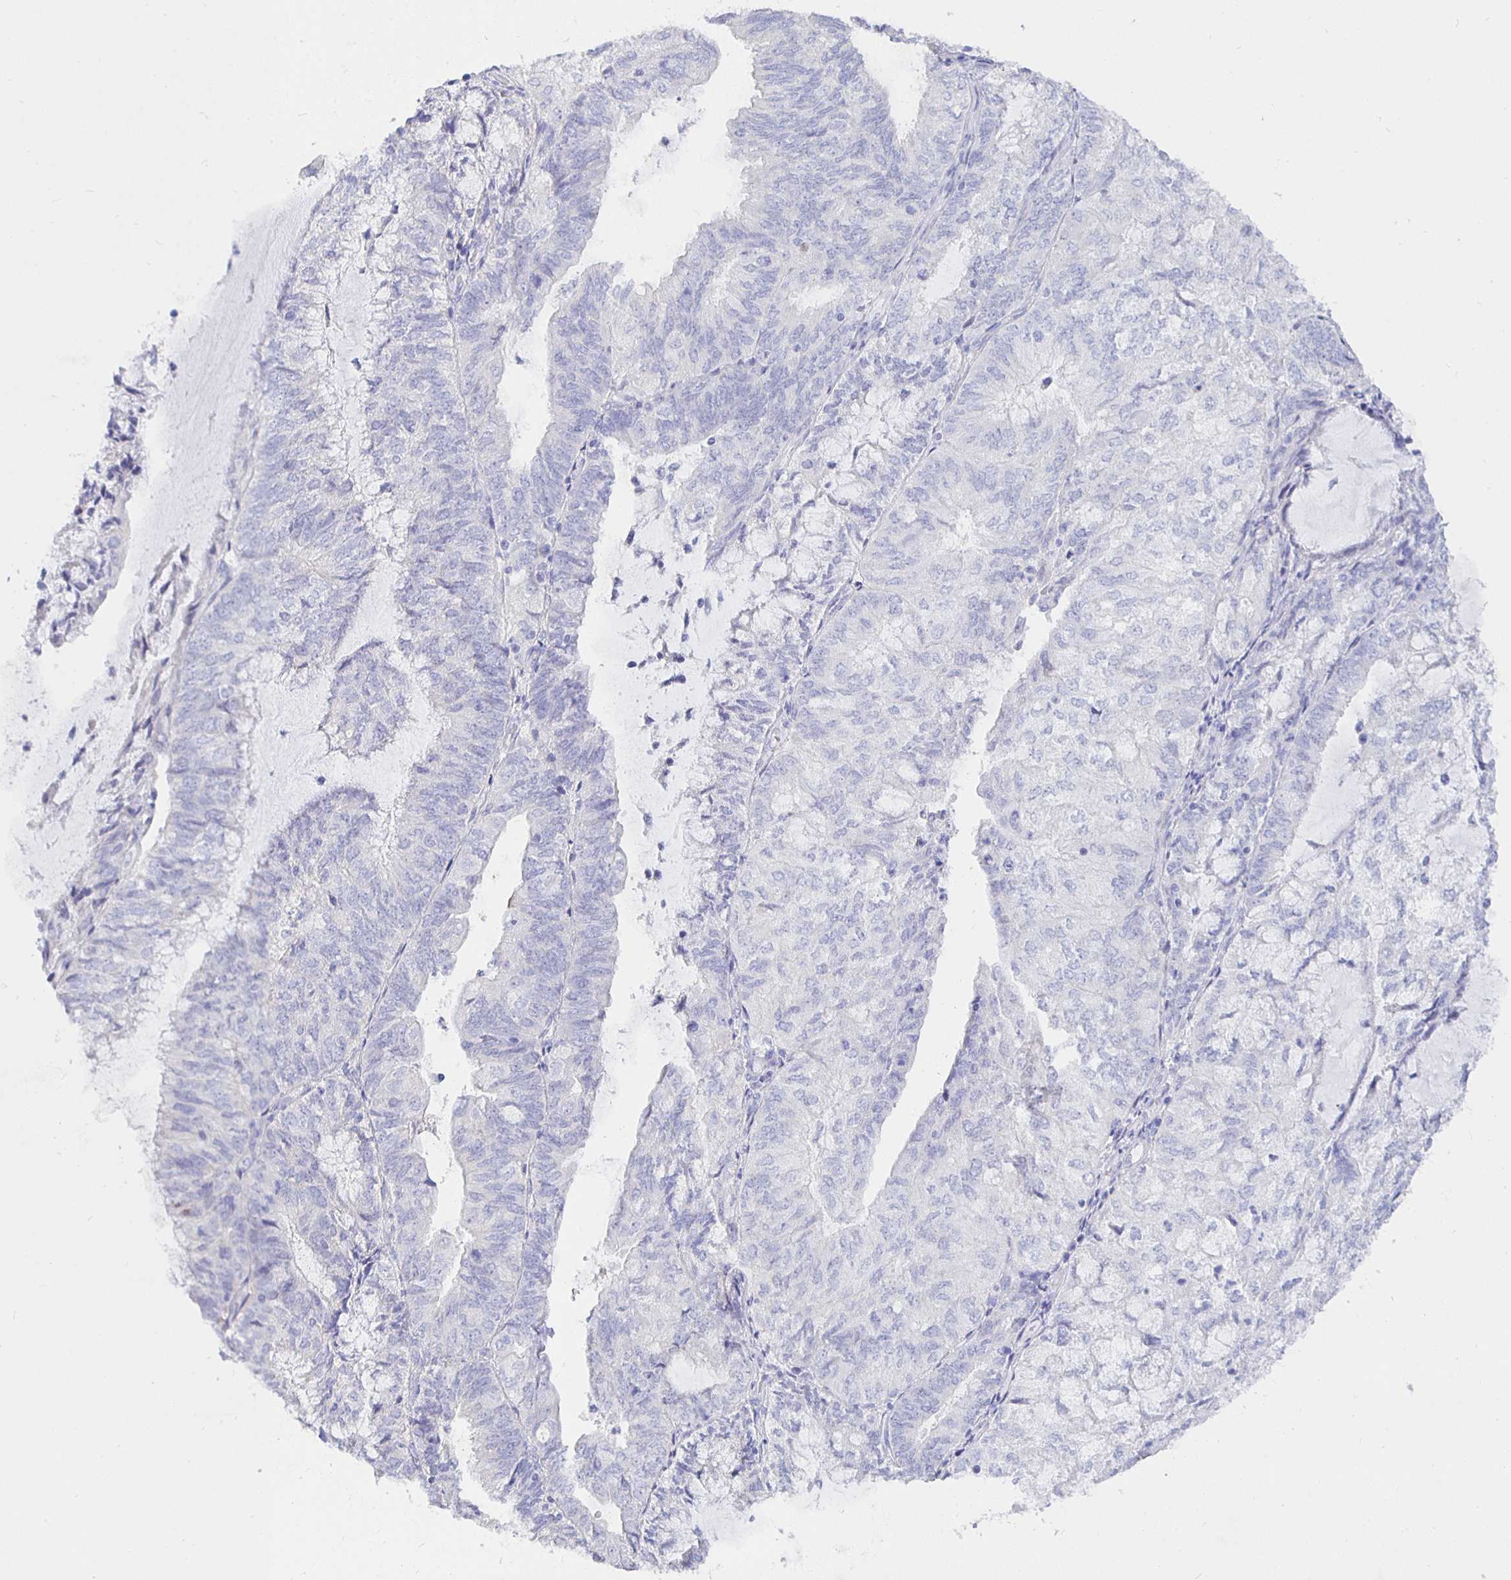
{"staining": {"intensity": "negative", "quantity": "none", "location": "none"}, "tissue": "endometrial cancer", "cell_type": "Tumor cells", "image_type": "cancer", "snomed": [{"axis": "morphology", "description": "Adenocarcinoma, NOS"}, {"axis": "topography", "description": "Endometrium"}], "caption": "Adenocarcinoma (endometrial) was stained to show a protein in brown. There is no significant expression in tumor cells.", "gene": "UMOD", "patient": {"sex": "female", "age": 81}}